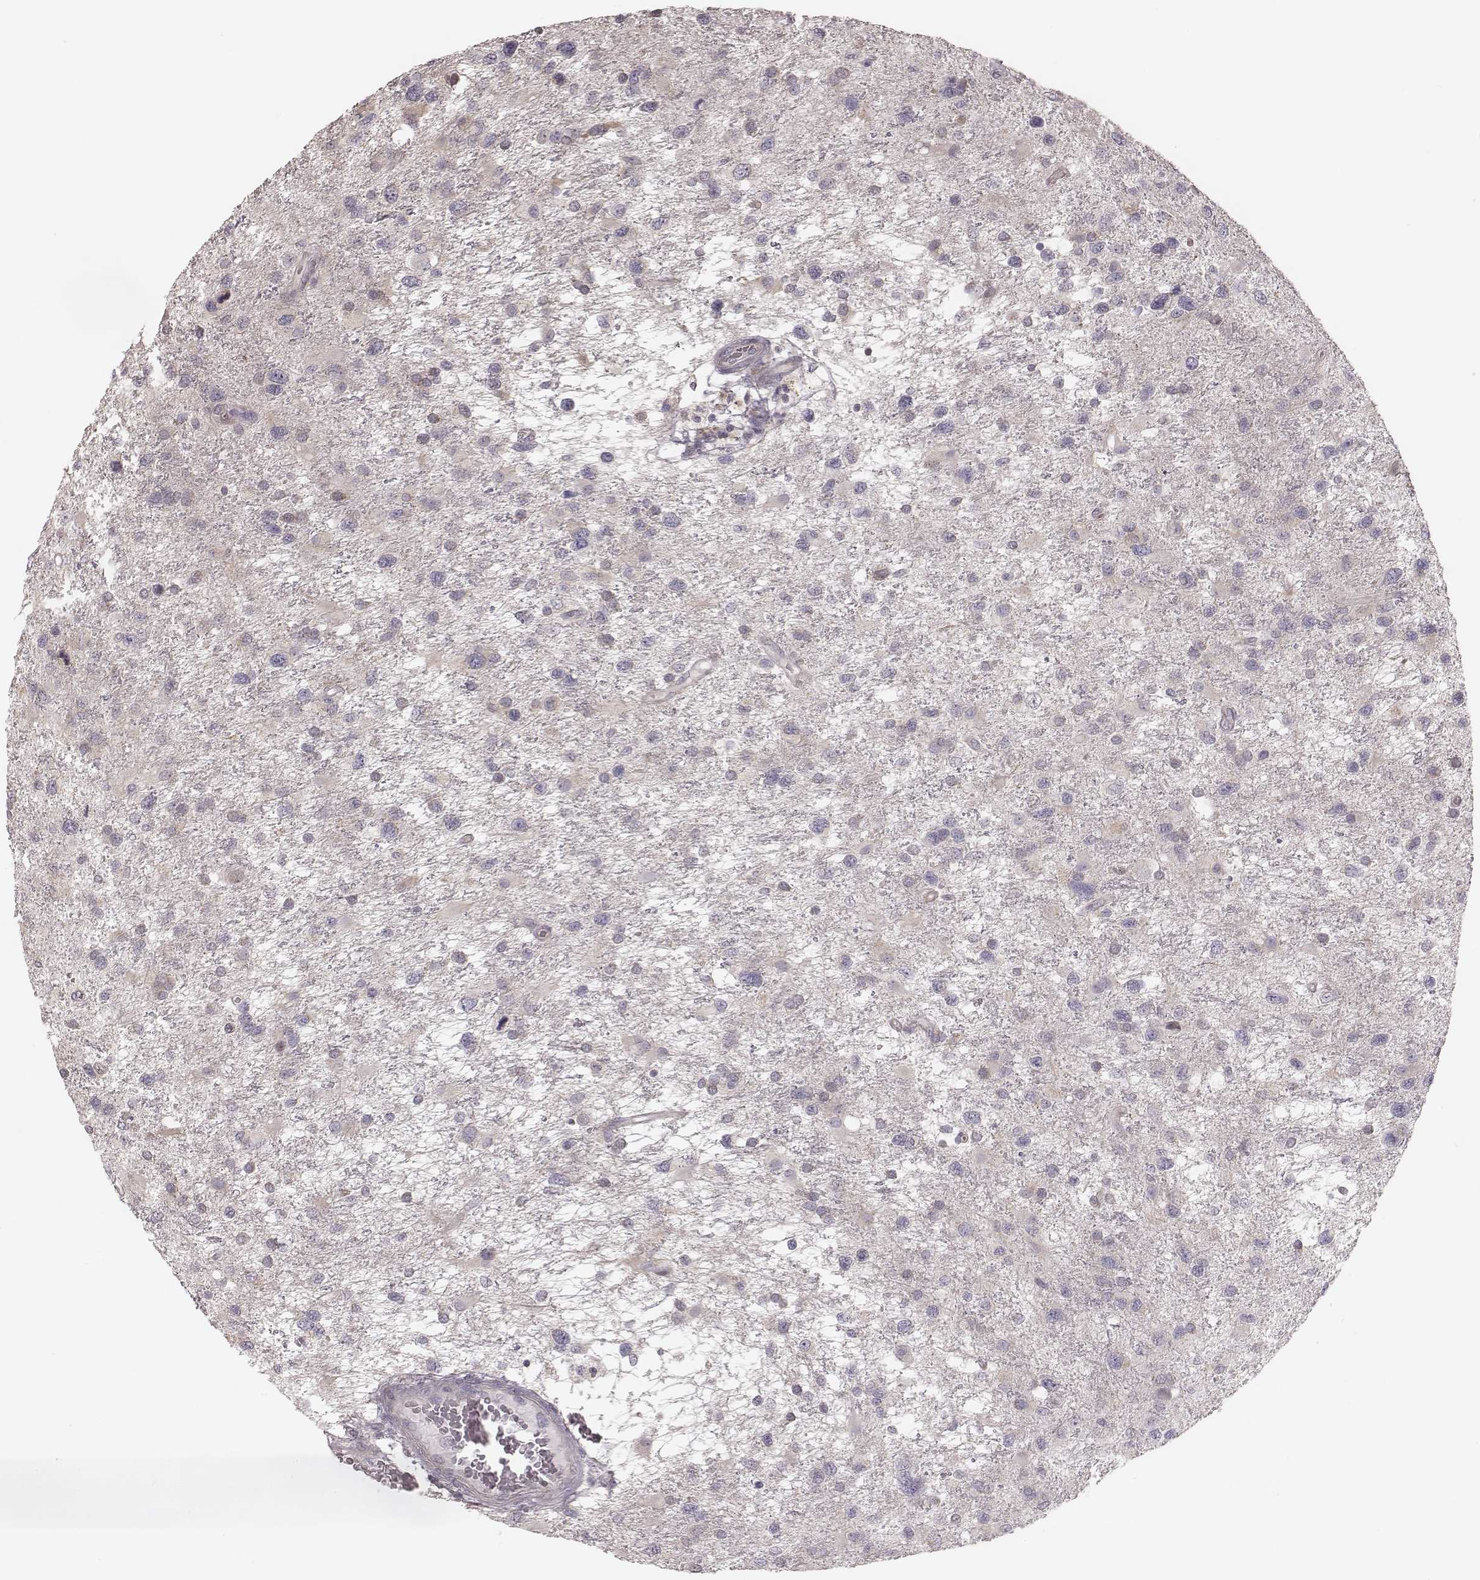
{"staining": {"intensity": "negative", "quantity": "none", "location": "none"}, "tissue": "glioma", "cell_type": "Tumor cells", "image_type": "cancer", "snomed": [{"axis": "morphology", "description": "Glioma, malignant, NOS"}, {"axis": "morphology", "description": "Glioma, malignant, High grade"}, {"axis": "topography", "description": "Brain"}], "caption": "Tumor cells show no significant protein positivity in glioma.", "gene": "TDRD5", "patient": {"sex": "female", "age": 71}}